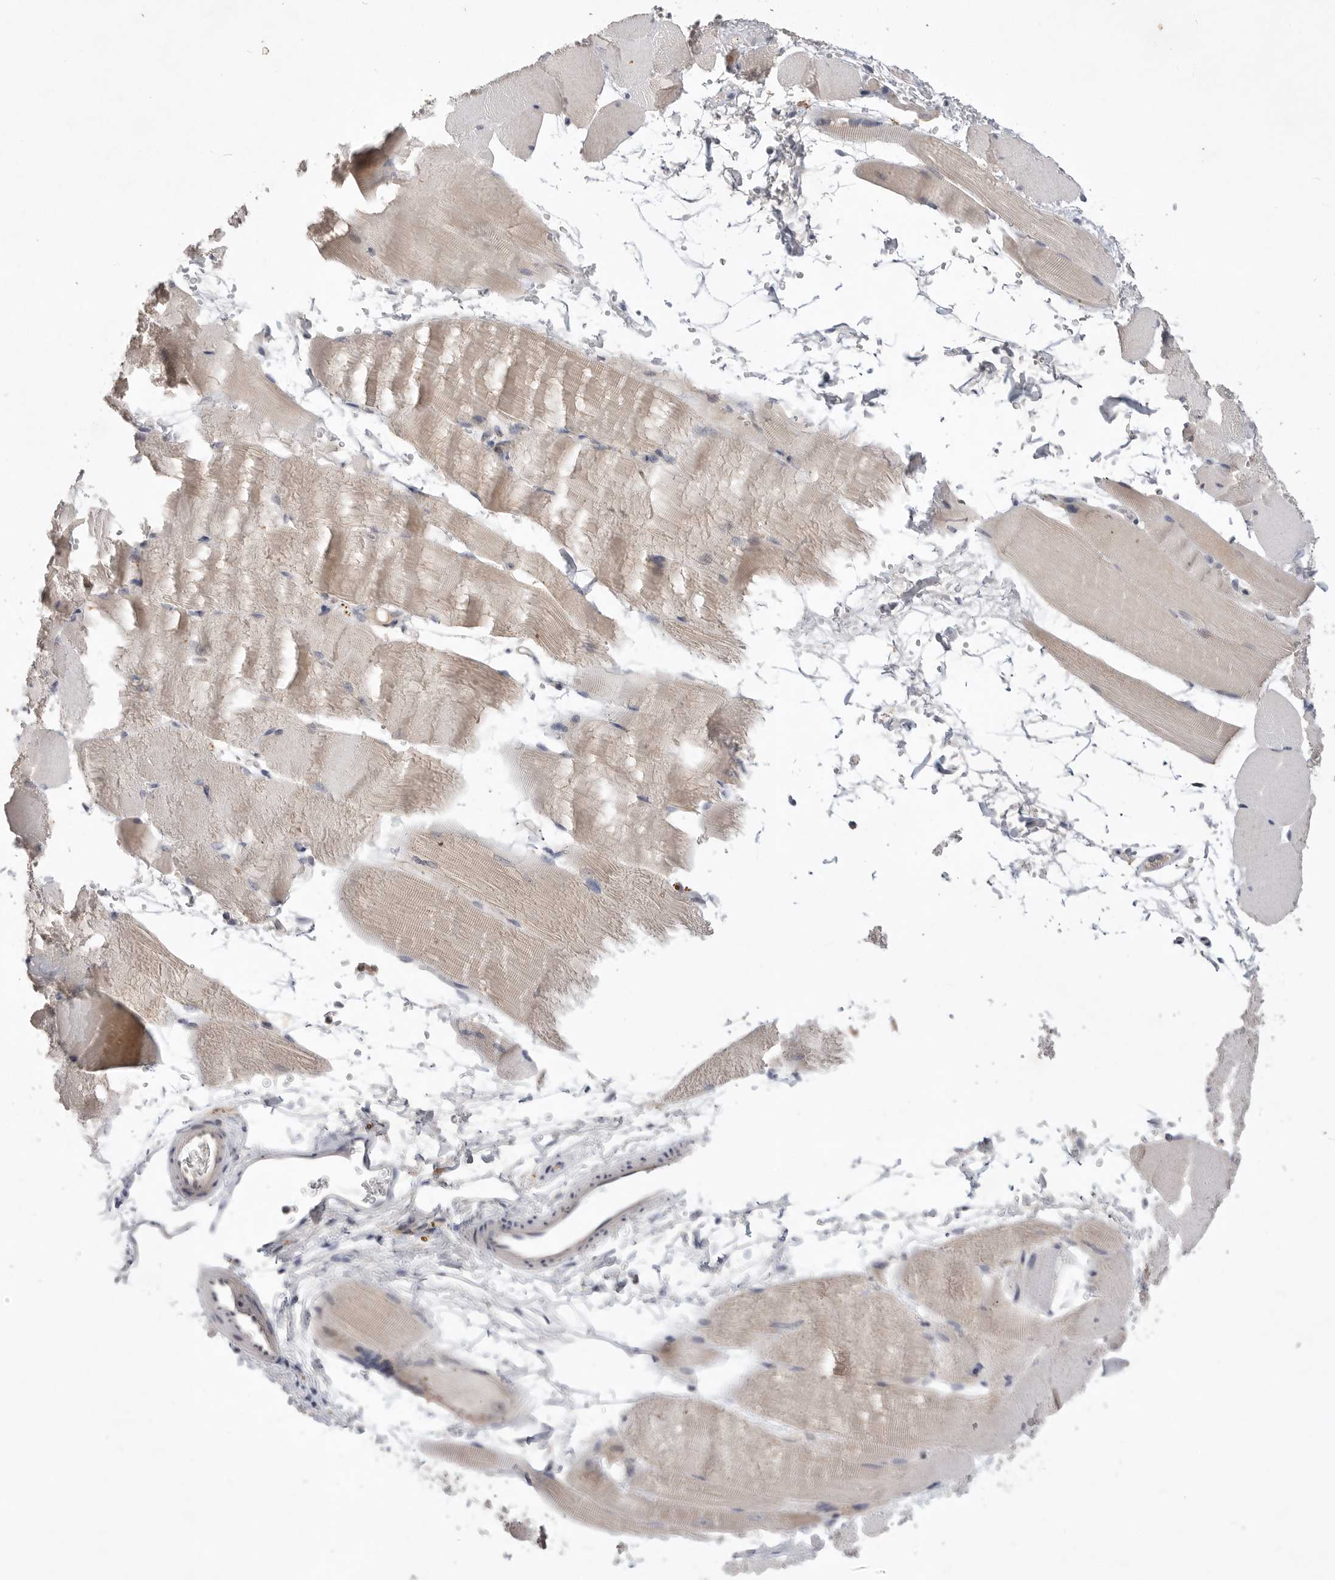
{"staining": {"intensity": "weak", "quantity": "25%-75%", "location": "cytoplasmic/membranous"}, "tissue": "skeletal muscle", "cell_type": "Myocytes", "image_type": "normal", "snomed": [{"axis": "morphology", "description": "Normal tissue, NOS"}, {"axis": "topography", "description": "Skeletal muscle"}, {"axis": "topography", "description": "Parathyroid gland"}], "caption": "About 25%-75% of myocytes in unremarkable skeletal muscle show weak cytoplasmic/membranous protein staining as visualized by brown immunohistochemical staining.", "gene": "ITGAD", "patient": {"sex": "female", "age": 37}}